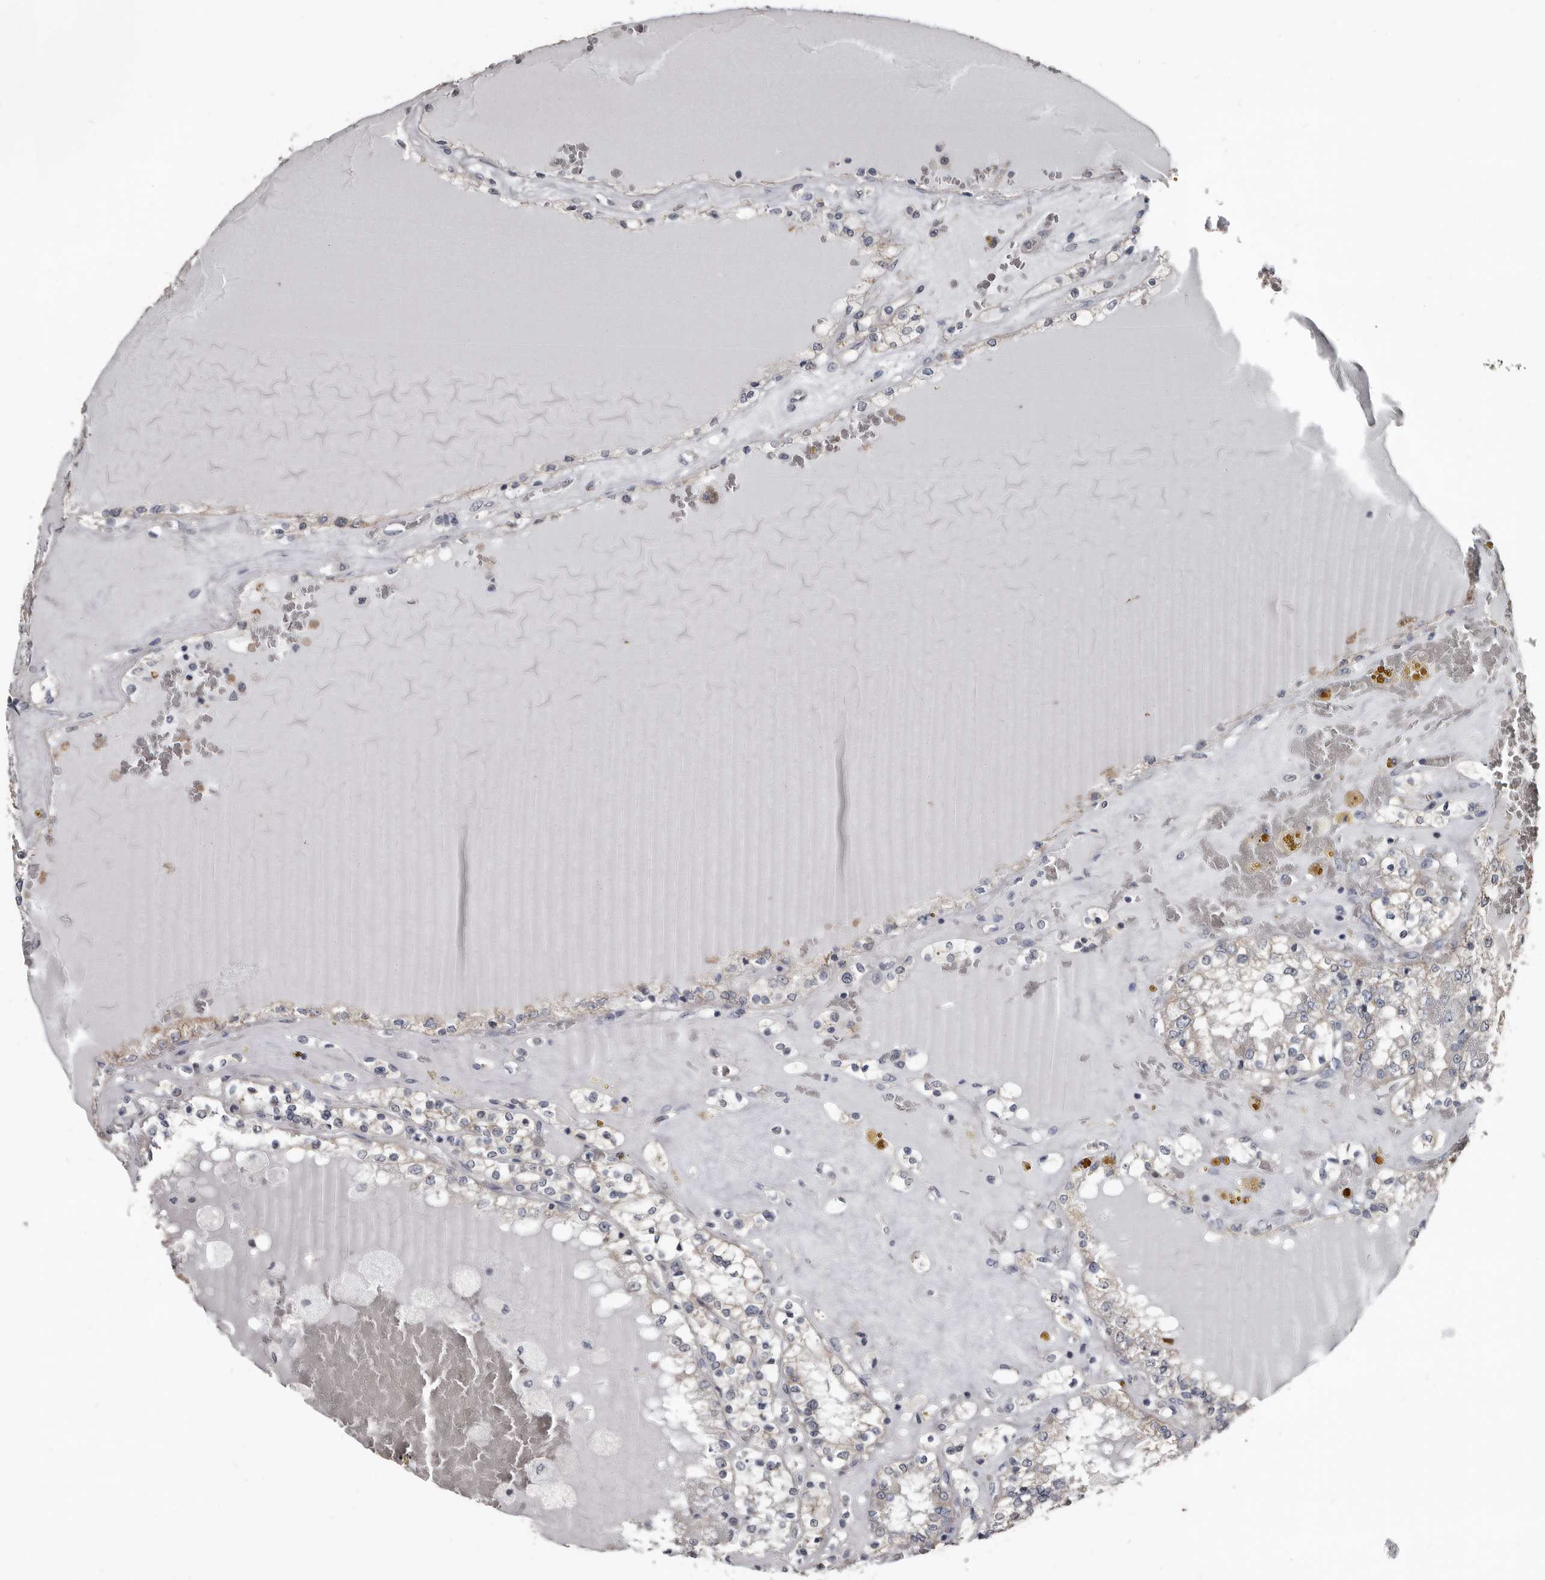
{"staining": {"intensity": "negative", "quantity": "none", "location": "none"}, "tissue": "renal cancer", "cell_type": "Tumor cells", "image_type": "cancer", "snomed": [{"axis": "morphology", "description": "Adenocarcinoma, NOS"}, {"axis": "topography", "description": "Kidney"}], "caption": "This is an IHC histopathology image of human renal cancer. There is no expression in tumor cells.", "gene": "DHPS", "patient": {"sex": "female", "age": 56}}